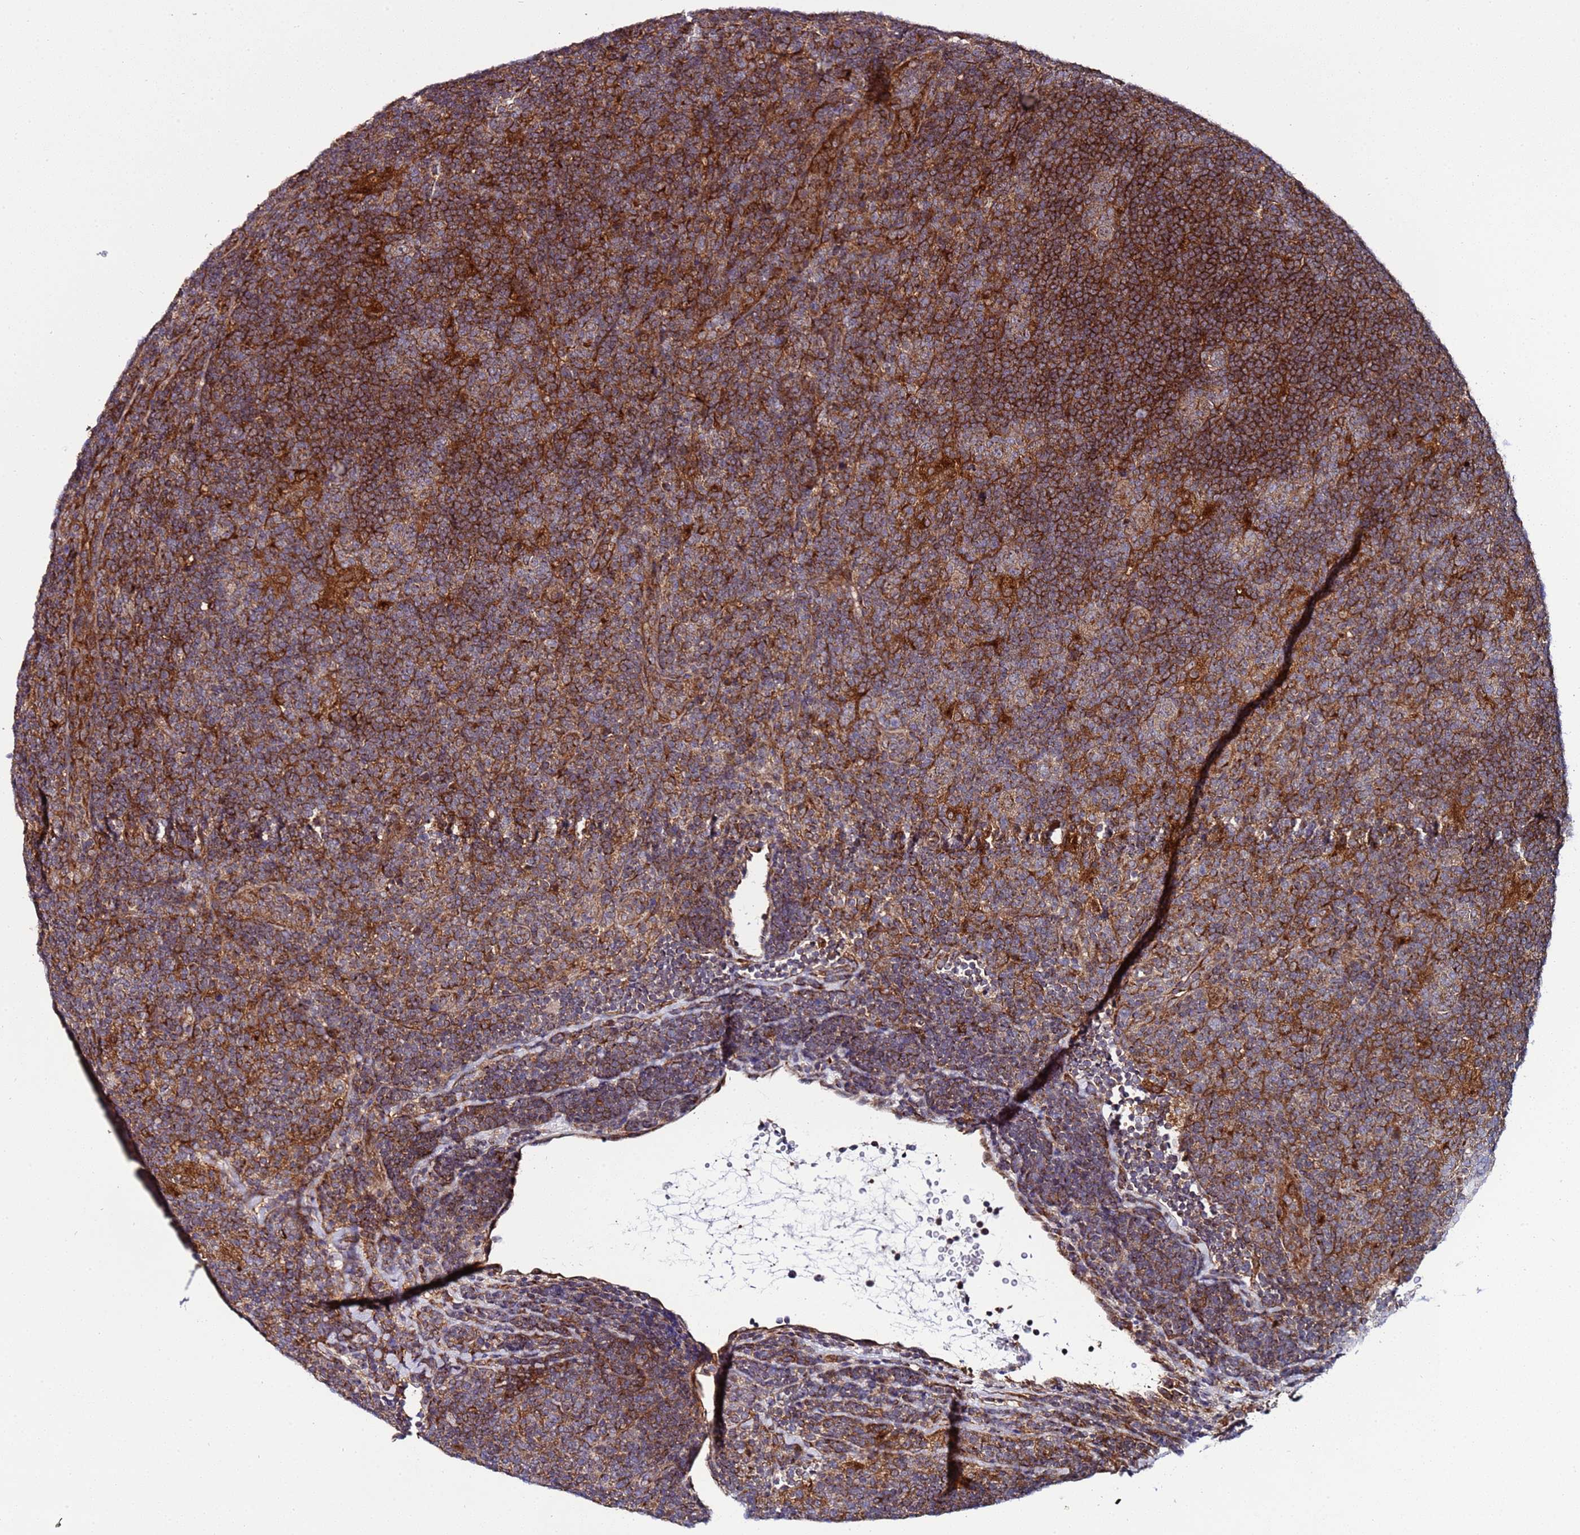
{"staining": {"intensity": "weak", "quantity": ">75%", "location": "cytoplasmic/membranous"}, "tissue": "lymphoma", "cell_type": "Tumor cells", "image_type": "cancer", "snomed": [{"axis": "morphology", "description": "Hodgkin's disease, NOS"}, {"axis": "topography", "description": "Lymph node"}], "caption": "A high-resolution photomicrograph shows IHC staining of lymphoma, which shows weak cytoplasmic/membranous staining in approximately >75% of tumor cells. (DAB = brown stain, brightfield microscopy at high magnification).", "gene": "TMEM176B", "patient": {"sex": "female", "age": 57}}